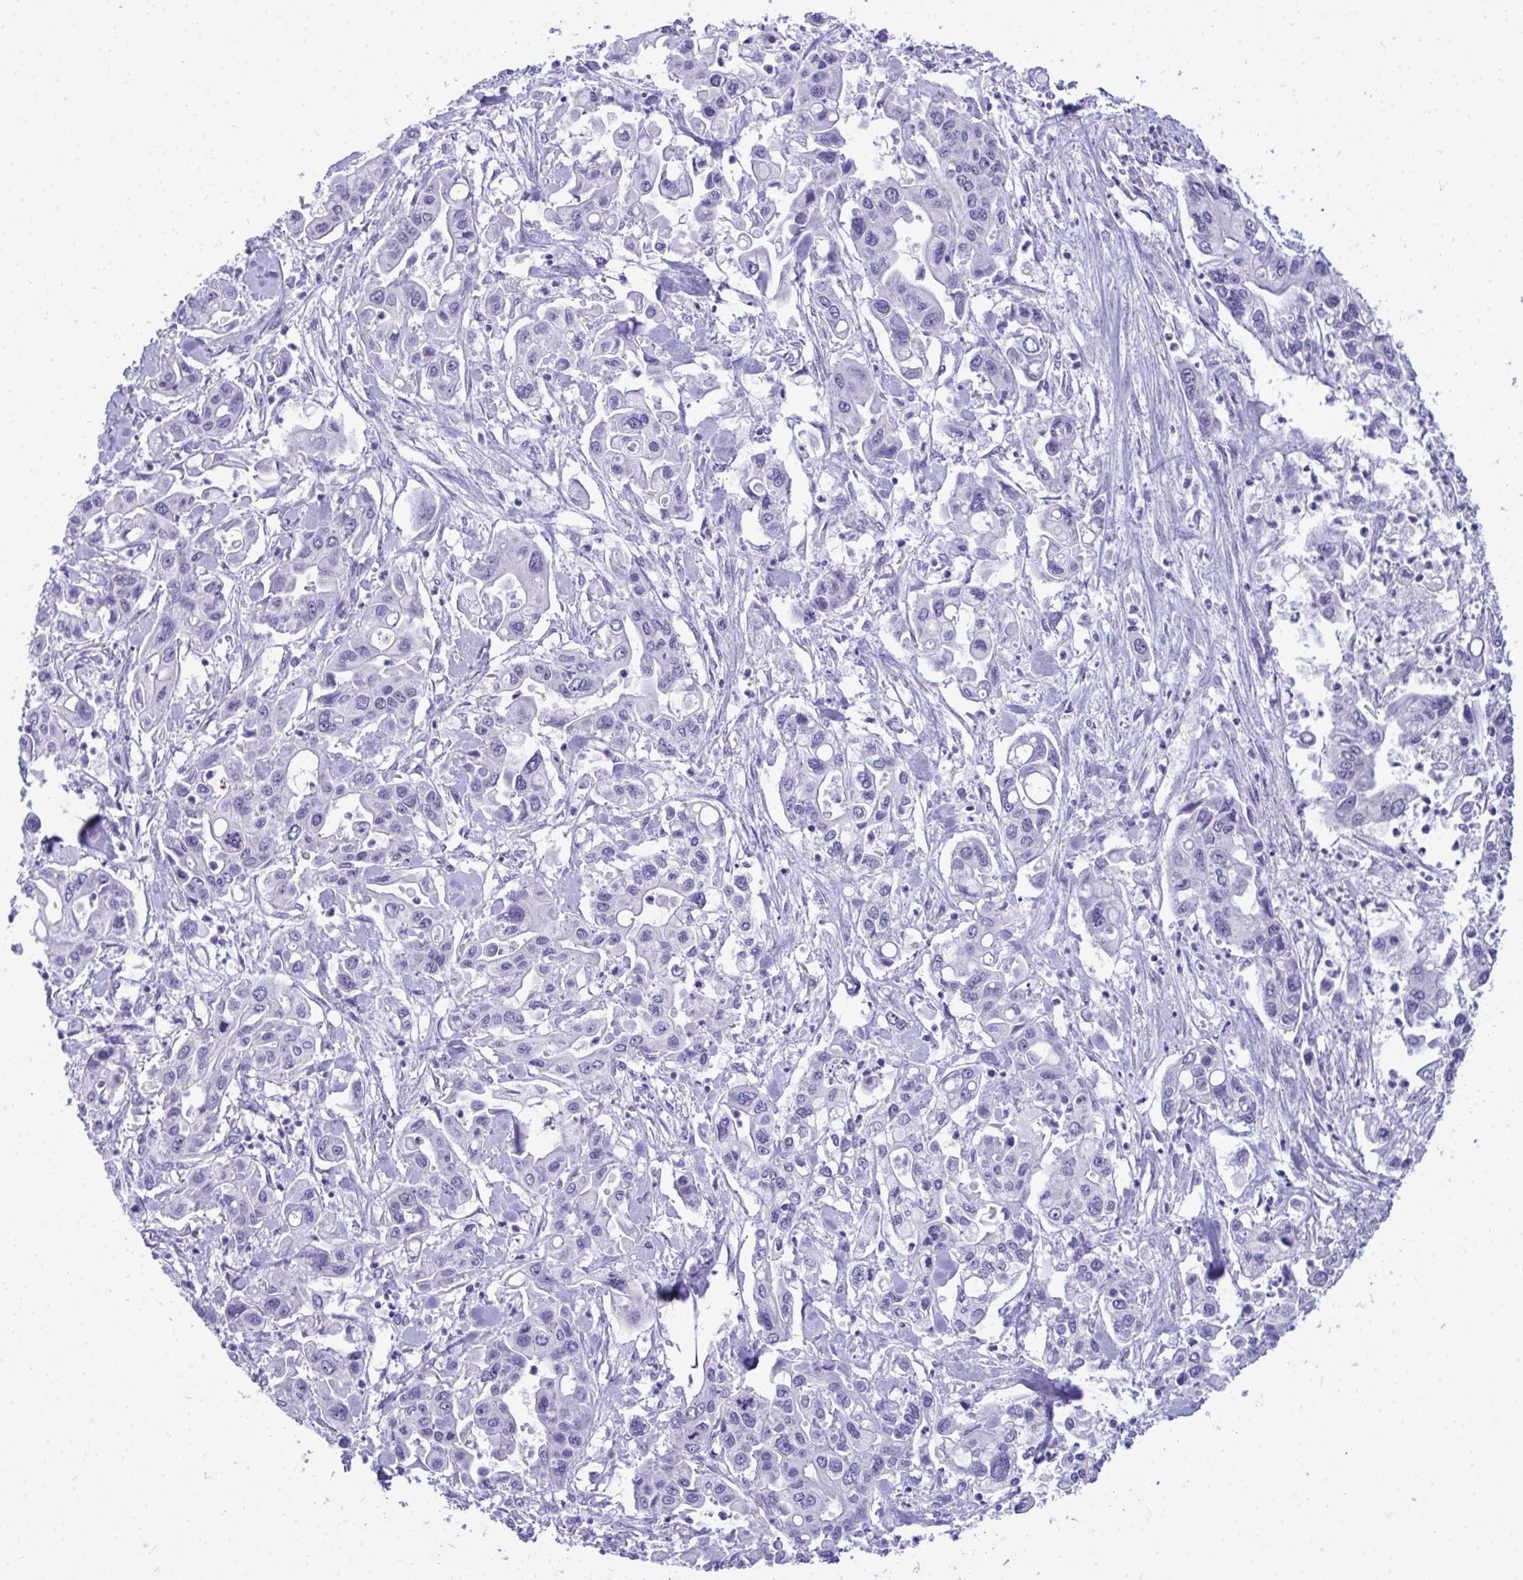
{"staining": {"intensity": "negative", "quantity": "none", "location": "none"}, "tissue": "pancreatic cancer", "cell_type": "Tumor cells", "image_type": "cancer", "snomed": [{"axis": "morphology", "description": "Adenocarcinoma, NOS"}, {"axis": "topography", "description": "Pancreas"}], "caption": "Protein analysis of pancreatic adenocarcinoma demonstrates no significant expression in tumor cells. (Immunohistochemistry (ihc), brightfield microscopy, high magnification).", "gene": "TEAD4", "patient": {"sex": "male", "age": 62}}